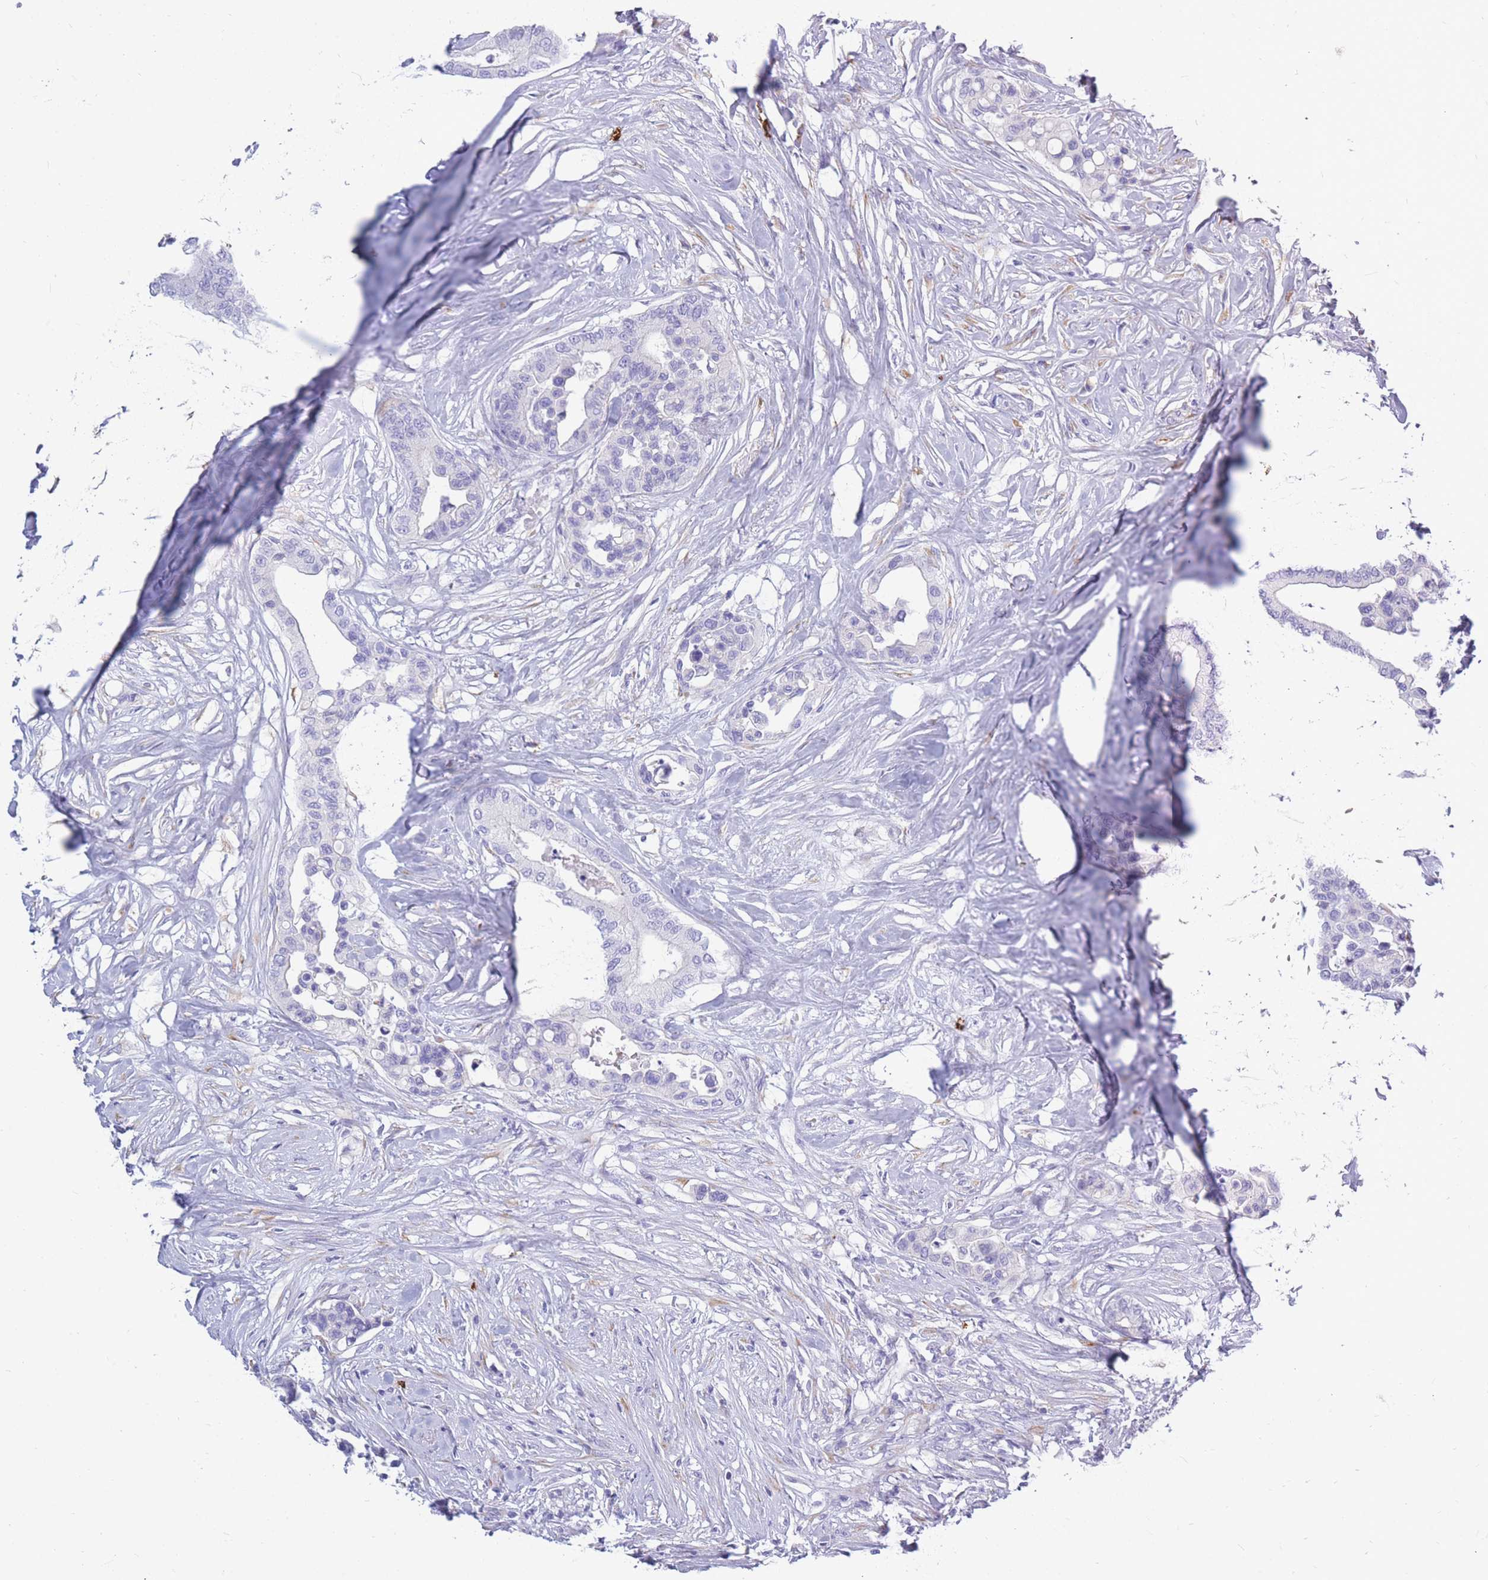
{"staining": {"intensity": "negative", "quantity": "none", "location": "none"}, "tissue": "colorectal cancer", "cell_type": "Tumor cells", "image_type": "cancer", "snomed": [{"axis": "morphology", "description": "Normal tissue, NOS"}, {"axis": "morphology", "description": "Adenocarcinoma, NOS"}, {"axis": "topography", "description": "Colon"}], "caption": "This histopathology image is of colorectal cancer (adenocarcinoma) stained with immunohistochemistry to label a protein in brown with the nuclei are counter-stained blue. There is no positivity in tumor cells.", "gene": "TPSD1", "patient": {"sex": "male", "age": 82}}